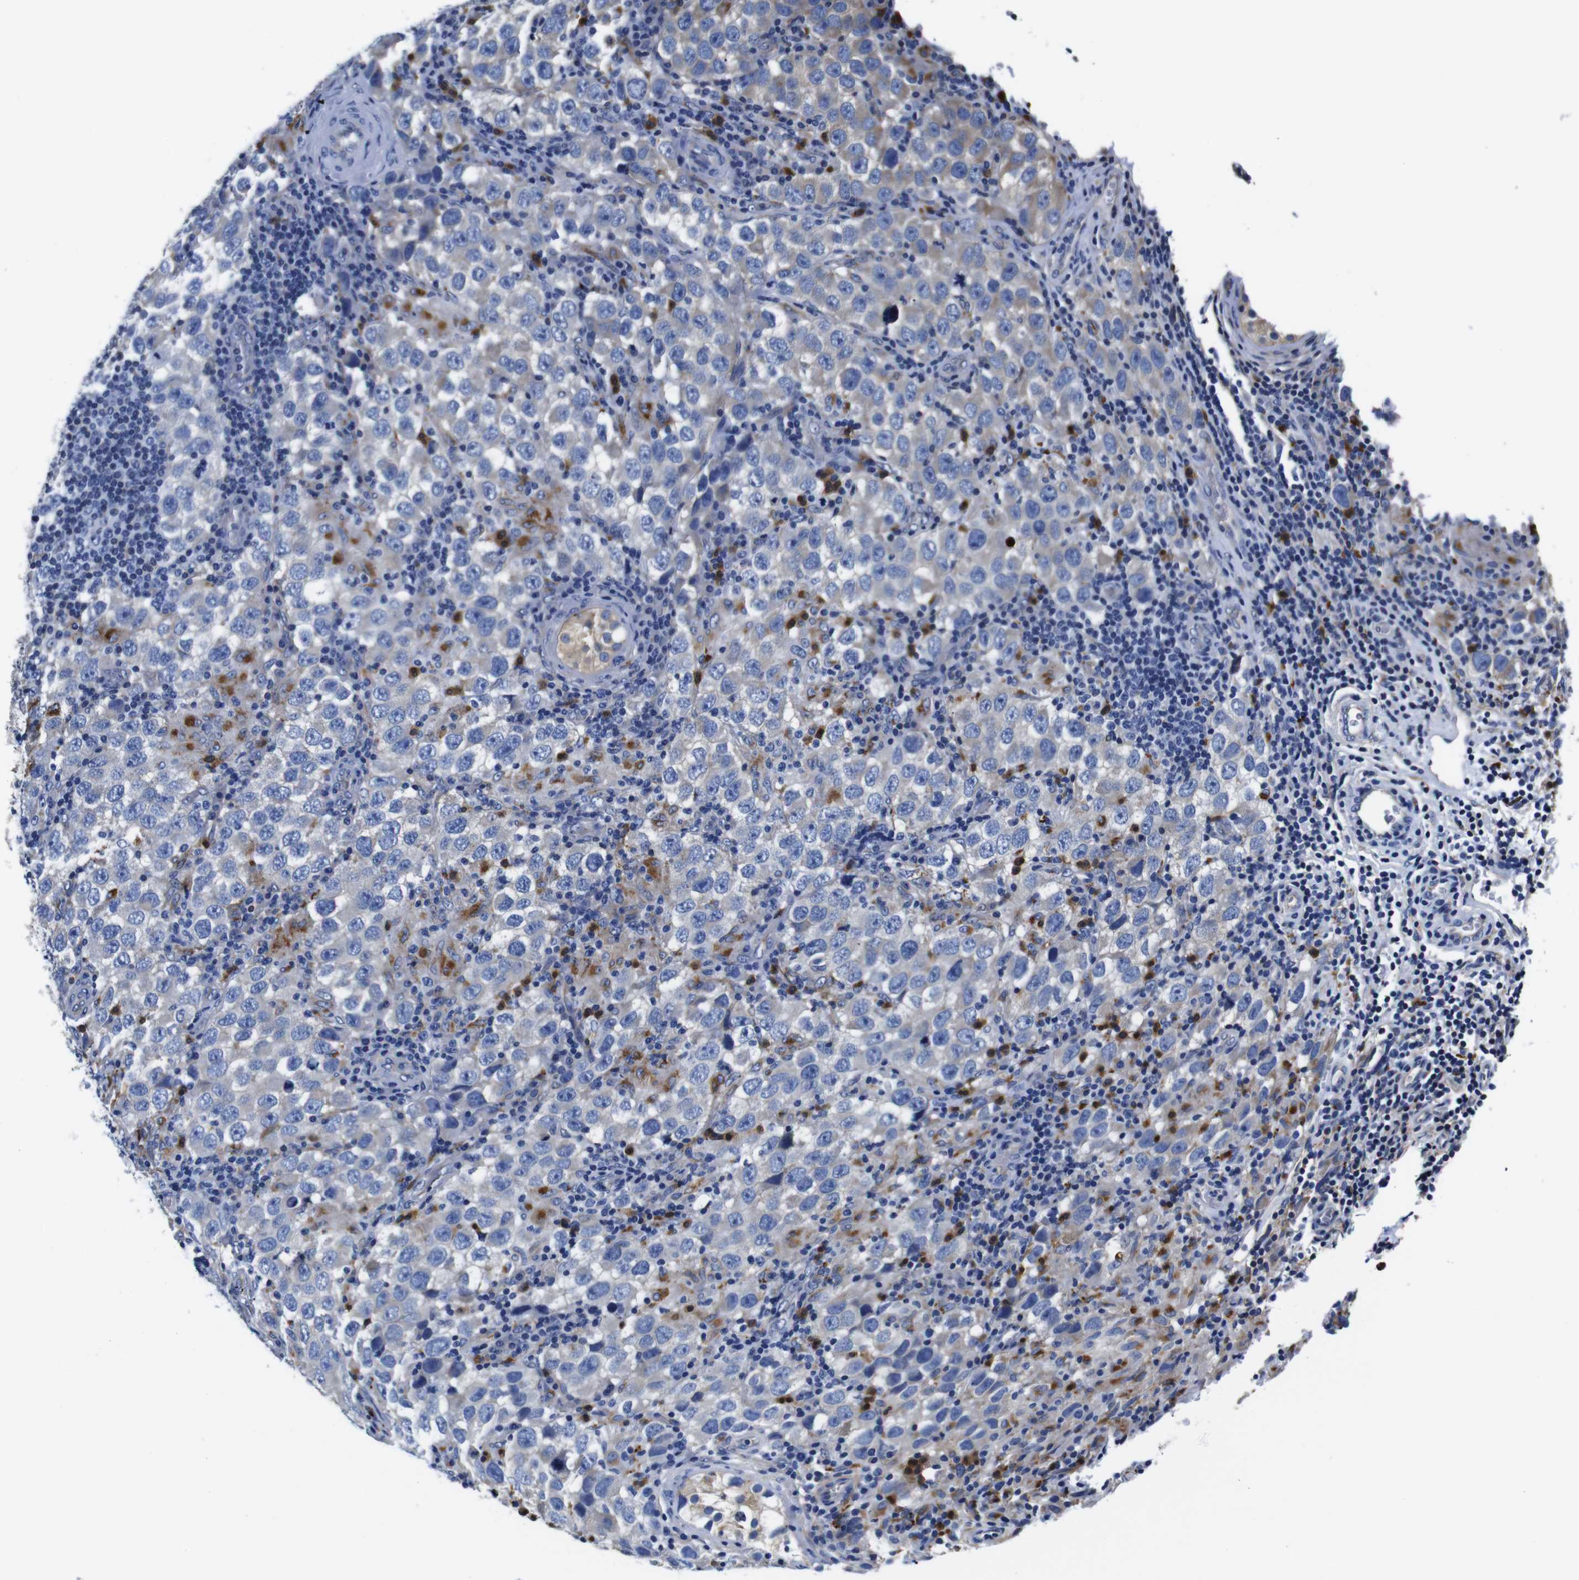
{"staining": {"intensity": "negative", "quantity": "none", "location": "none"}, "tissue": "testis cancer", "cell_type": "Tumor cells", "image_type": "cancer", "snomed": [{"axis": "morphology", "description": "Carcinoma, Embryonal, NOS"}, {"axis": "topography", "description": "Testis"}], "caption": "Tumor cells are negative for protein expression in human testis cancer (embryonal carcinoma).", "gene": "GIMAP2", "patient": {"sex": "male", "age": 21}}